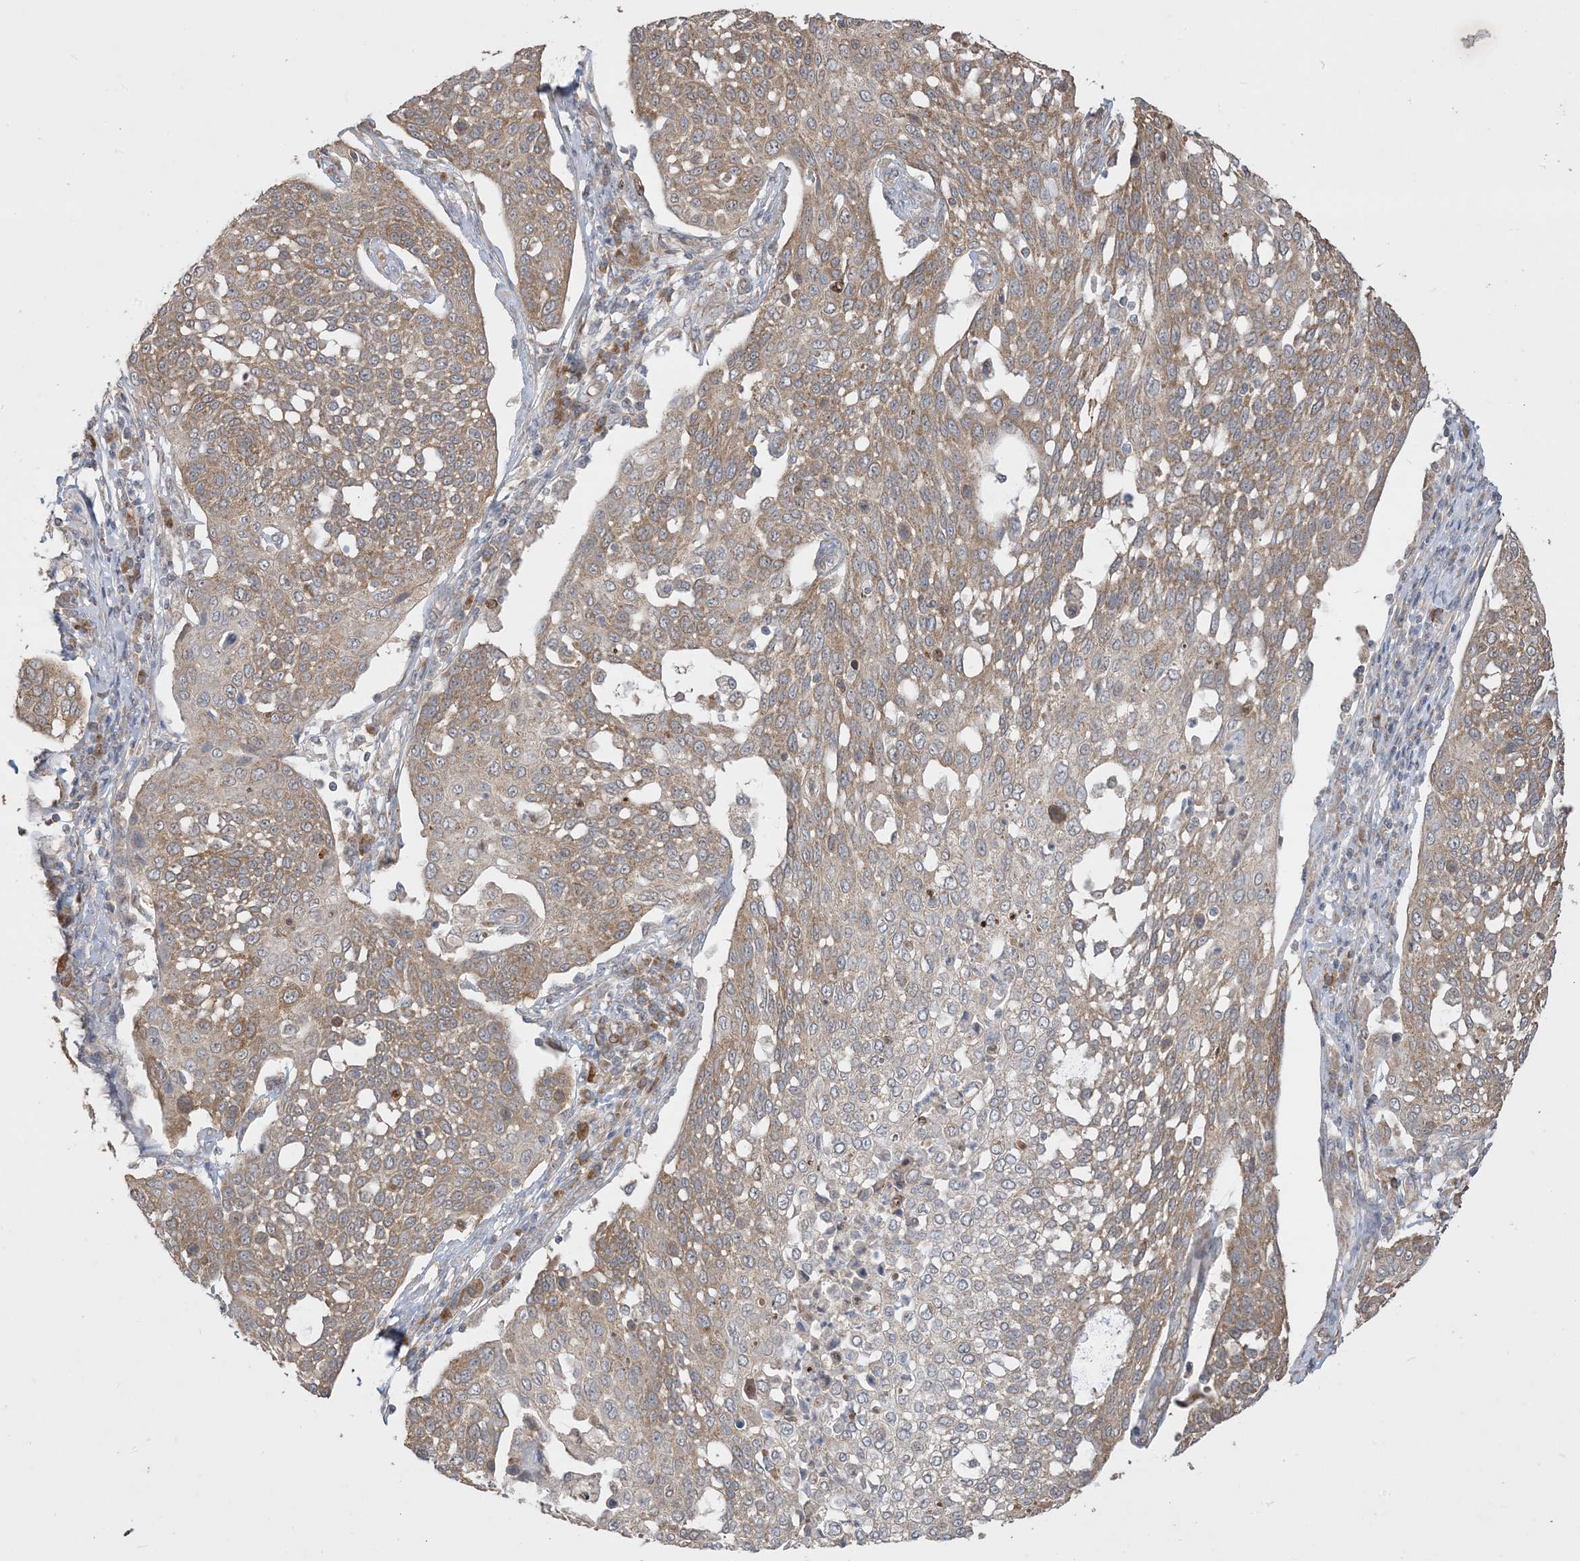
{"staining": {"intensity": "strong", "quantity": ">75%", "location": "cytoplasmic/membranous"}, "tissue": "cervical cancer", "cell_type": "Tumor cells", "image_type": "cancer", "snomed": [{"axis": "morphology", "description": "Squamous cell carcinoma, NOS"}, {"axis": "topography", "description": "Cervix"}], "caption": "Protein staining of cervical cancer (squamous cell carcinoma) tissue reveals strong cytoplasmic/membranous expression in approximately >75% of tumor cells.", "gene": "SIRT3", "patient": {"sex": "female", "age": 34}}